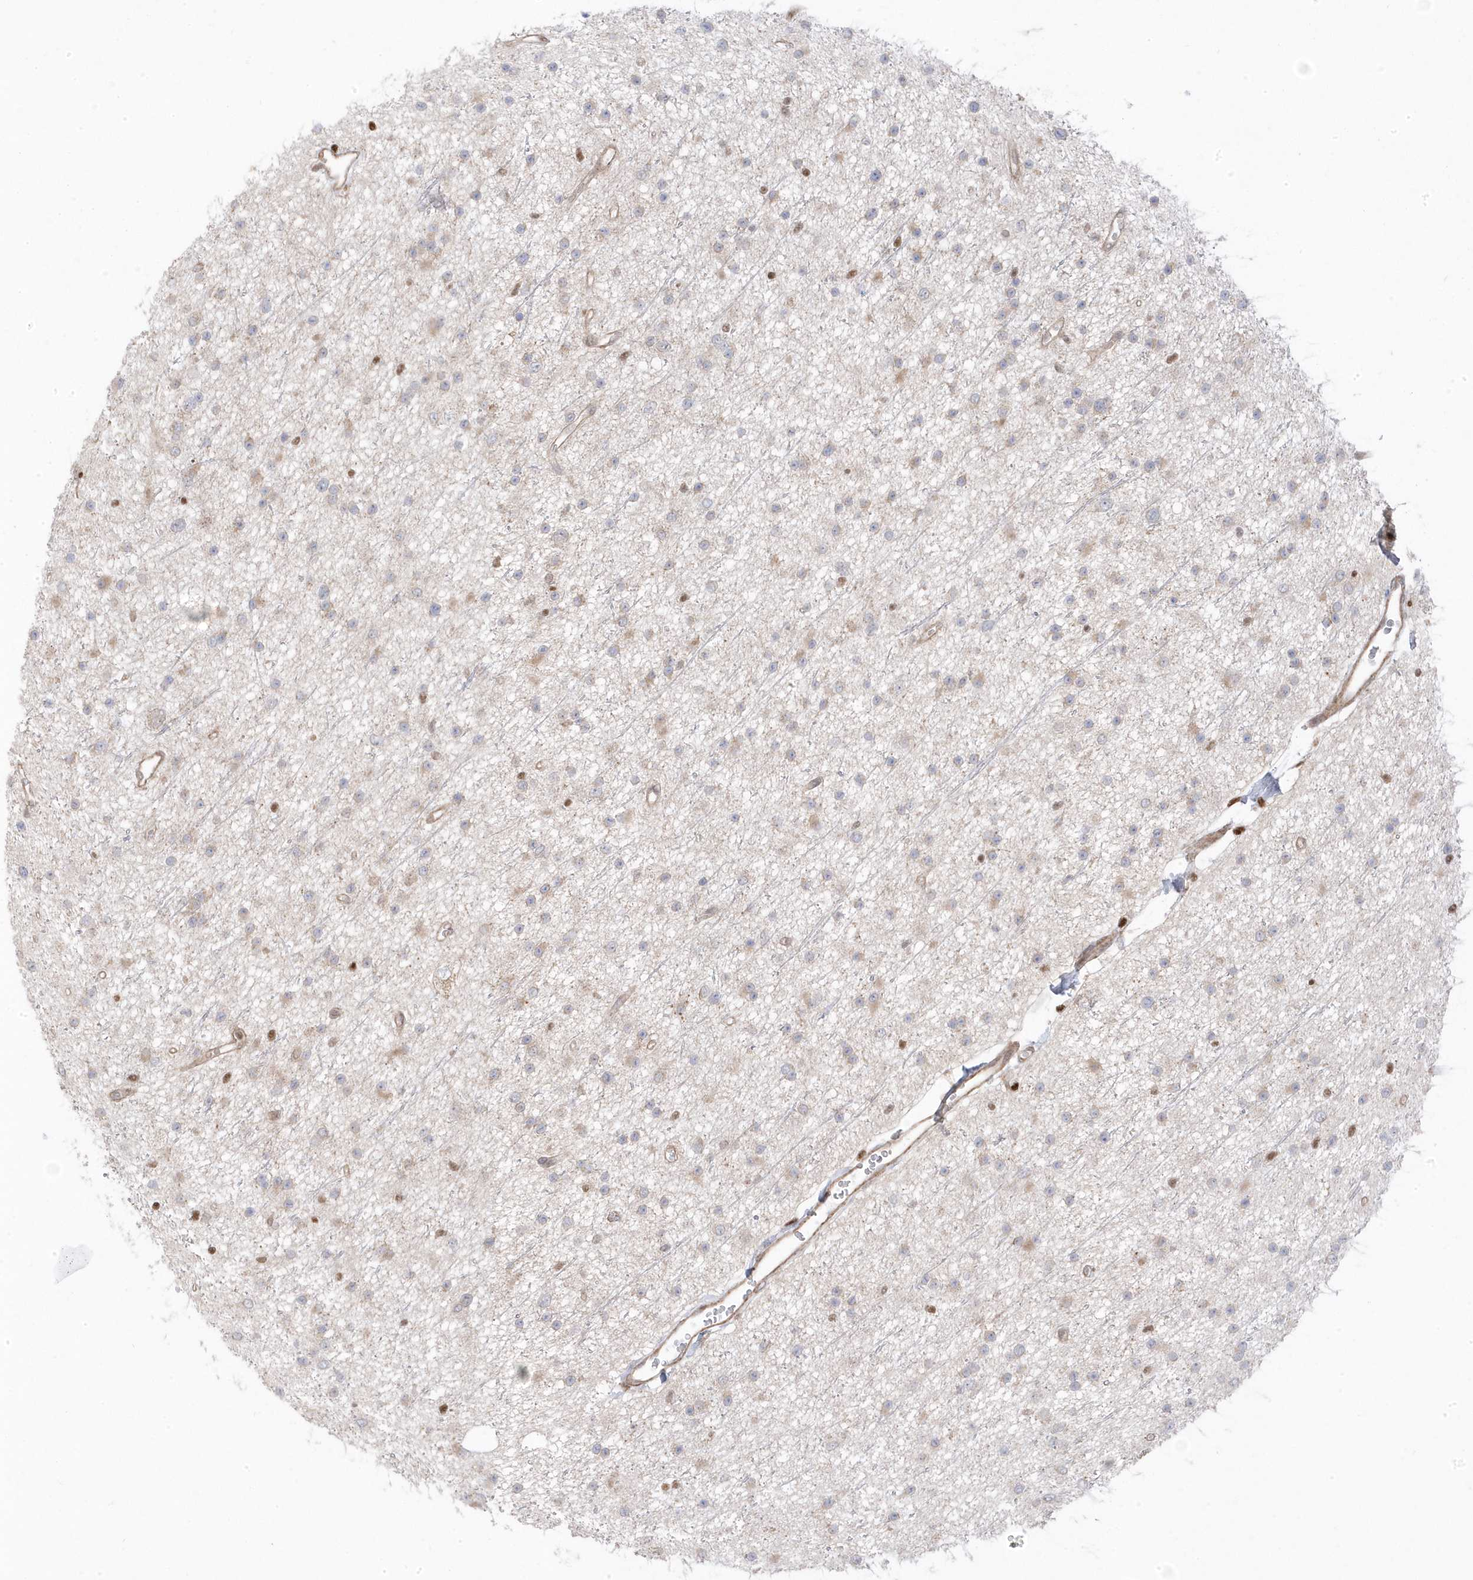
{"staining": {"intensity": "negative", "quantity": "none", "location": "none"}, "tissue": "glioma", "cell_type": "Tumor cells", "image_type": "cancer", "snomed": [{"axis": "morphology", "description": "Glioma, malignant, Low grade"}, {"axis": "topography", "description": "Cerebral cortex"}], "caption": "Histopathology image shows no significant protein positivity in tumor cells of malignant glioma (low-grade).", "gene": "GTPBP6", "patient": {"sex": "female", "age": 39}}